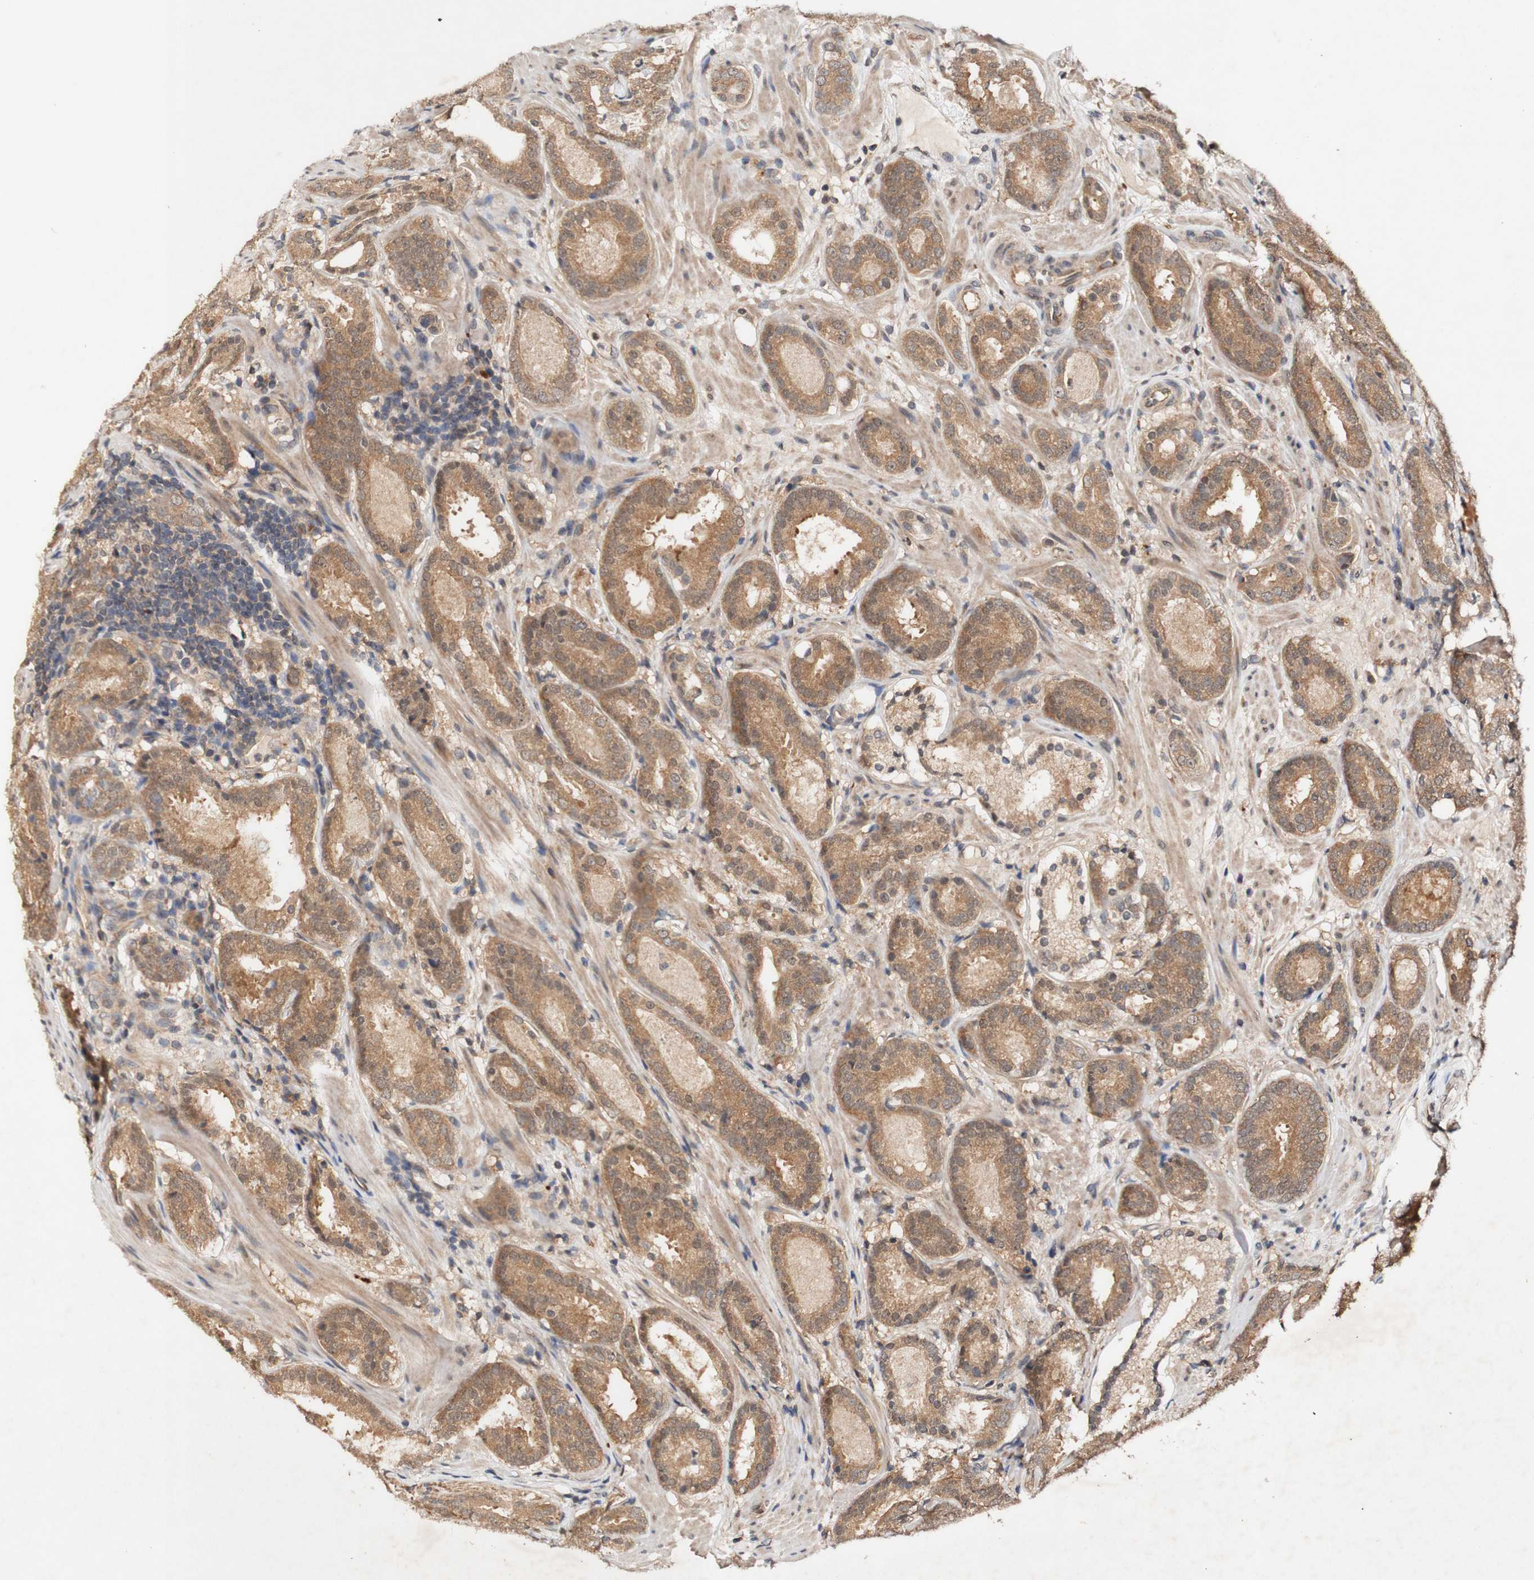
{"staining": {"intensity": "moderate", "quantity": ">75%", "location": "cytoplasmic/membranous"}, "tissue": "prostate cancer", "cell_type": "Tumor cells", "image_type": "cancer", "snomed": [{"axis": "morphology", "description": "Adenocarcinoma, Low grade"}, {"axis": "topography", "description": "Prostate"}], "caption": "IHC histopathology image of neoplastic tissue: low-grade adenocarcinoma (prostate) stained using immunohistochemistry demonstrates medium levels of moderate protein expression localized specifically in the cytoplasmic/membranous of tumor cells, appearing as a cytoplasmic/membranous brown color.", "gene": "PIN1", "patient": {"sex": "male", "age": 69}}